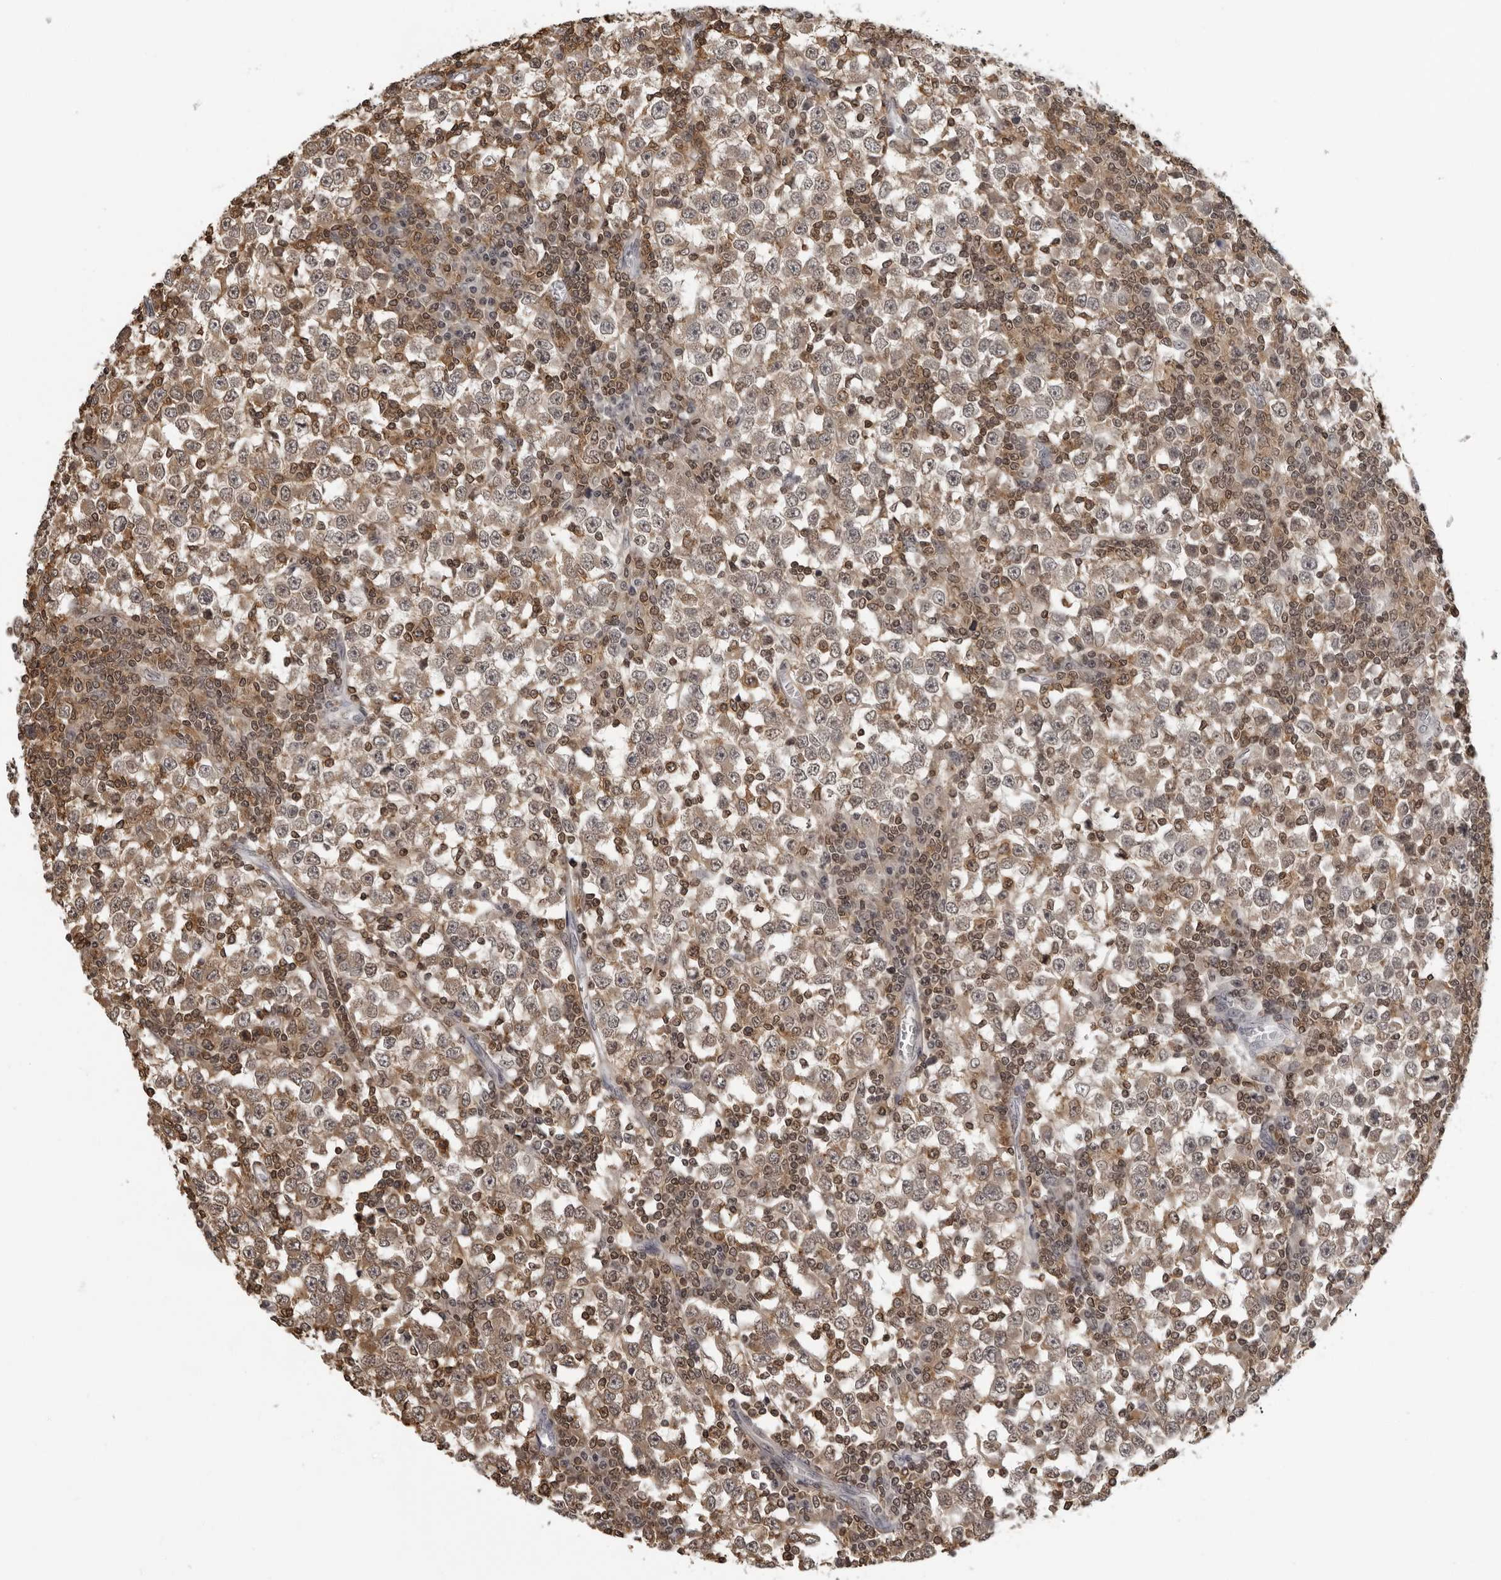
{"staining": {"intensity": "weak", "quantity": ">75%", "location": "cytoplasmic/membranous"}, "tissue": "testis cancer", "cell_type": "Tumor cells", "image_type": "cancer", "snomed": [{"axis": "morphology", "description": "Seminoma, NOS"}, {"axis": "topography", "description": "Testis"}], "caption": "Tumor cells demonstrate weak cytoplasmic/membranous positivity in about >75% of cells in testis seminoma.", "gene": "HSPH1", "patient": {"sex": "male", "age": 65}}